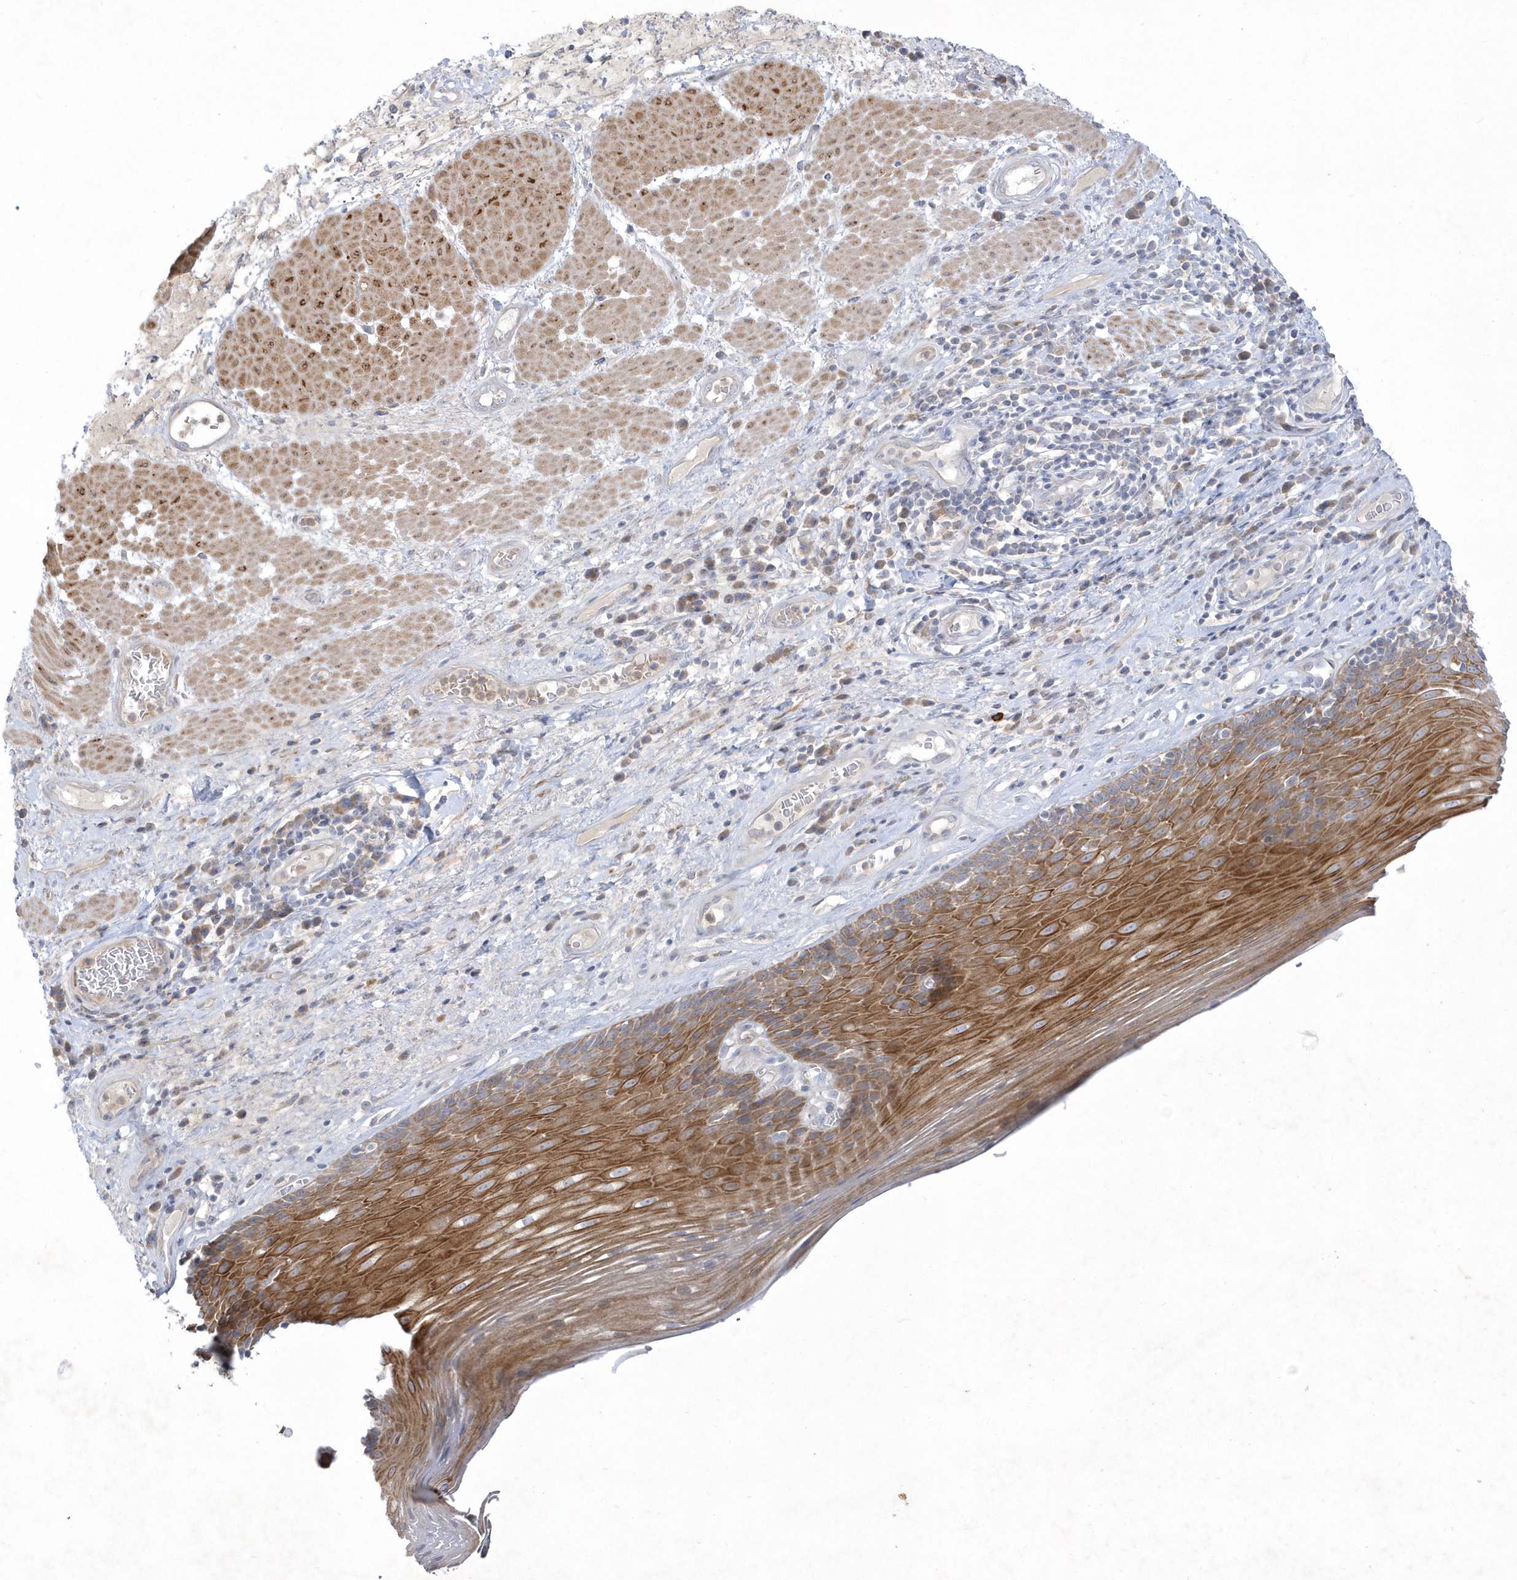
{"staining": {"intensity": "moderate", "quantity": ">75%", "location": "cytoplasmic/membranous"}, "tissue": "esophagus", "cell_type": "Squamous epithelial cells", "image_type": "normal", "snomed": [{"axis": "morphology", "description": "Normal tissue, NOS"}, {"axis": "topography", "description": "Esophagus"}], "caption": "Protein staining by immunohistochemistry (IHC) reveals moderate cytoplasmic/membranous positivity in about >75% of squamous epithelial cells in normal esophagus. Using DAB (3,3'-diaminobenzidine) (brown) and hematoxylin (blue) stains, captured at high magnification using brightfield microscopy.", "gene": "LARS1", "patient": {"sex": "male", "age": 62}}